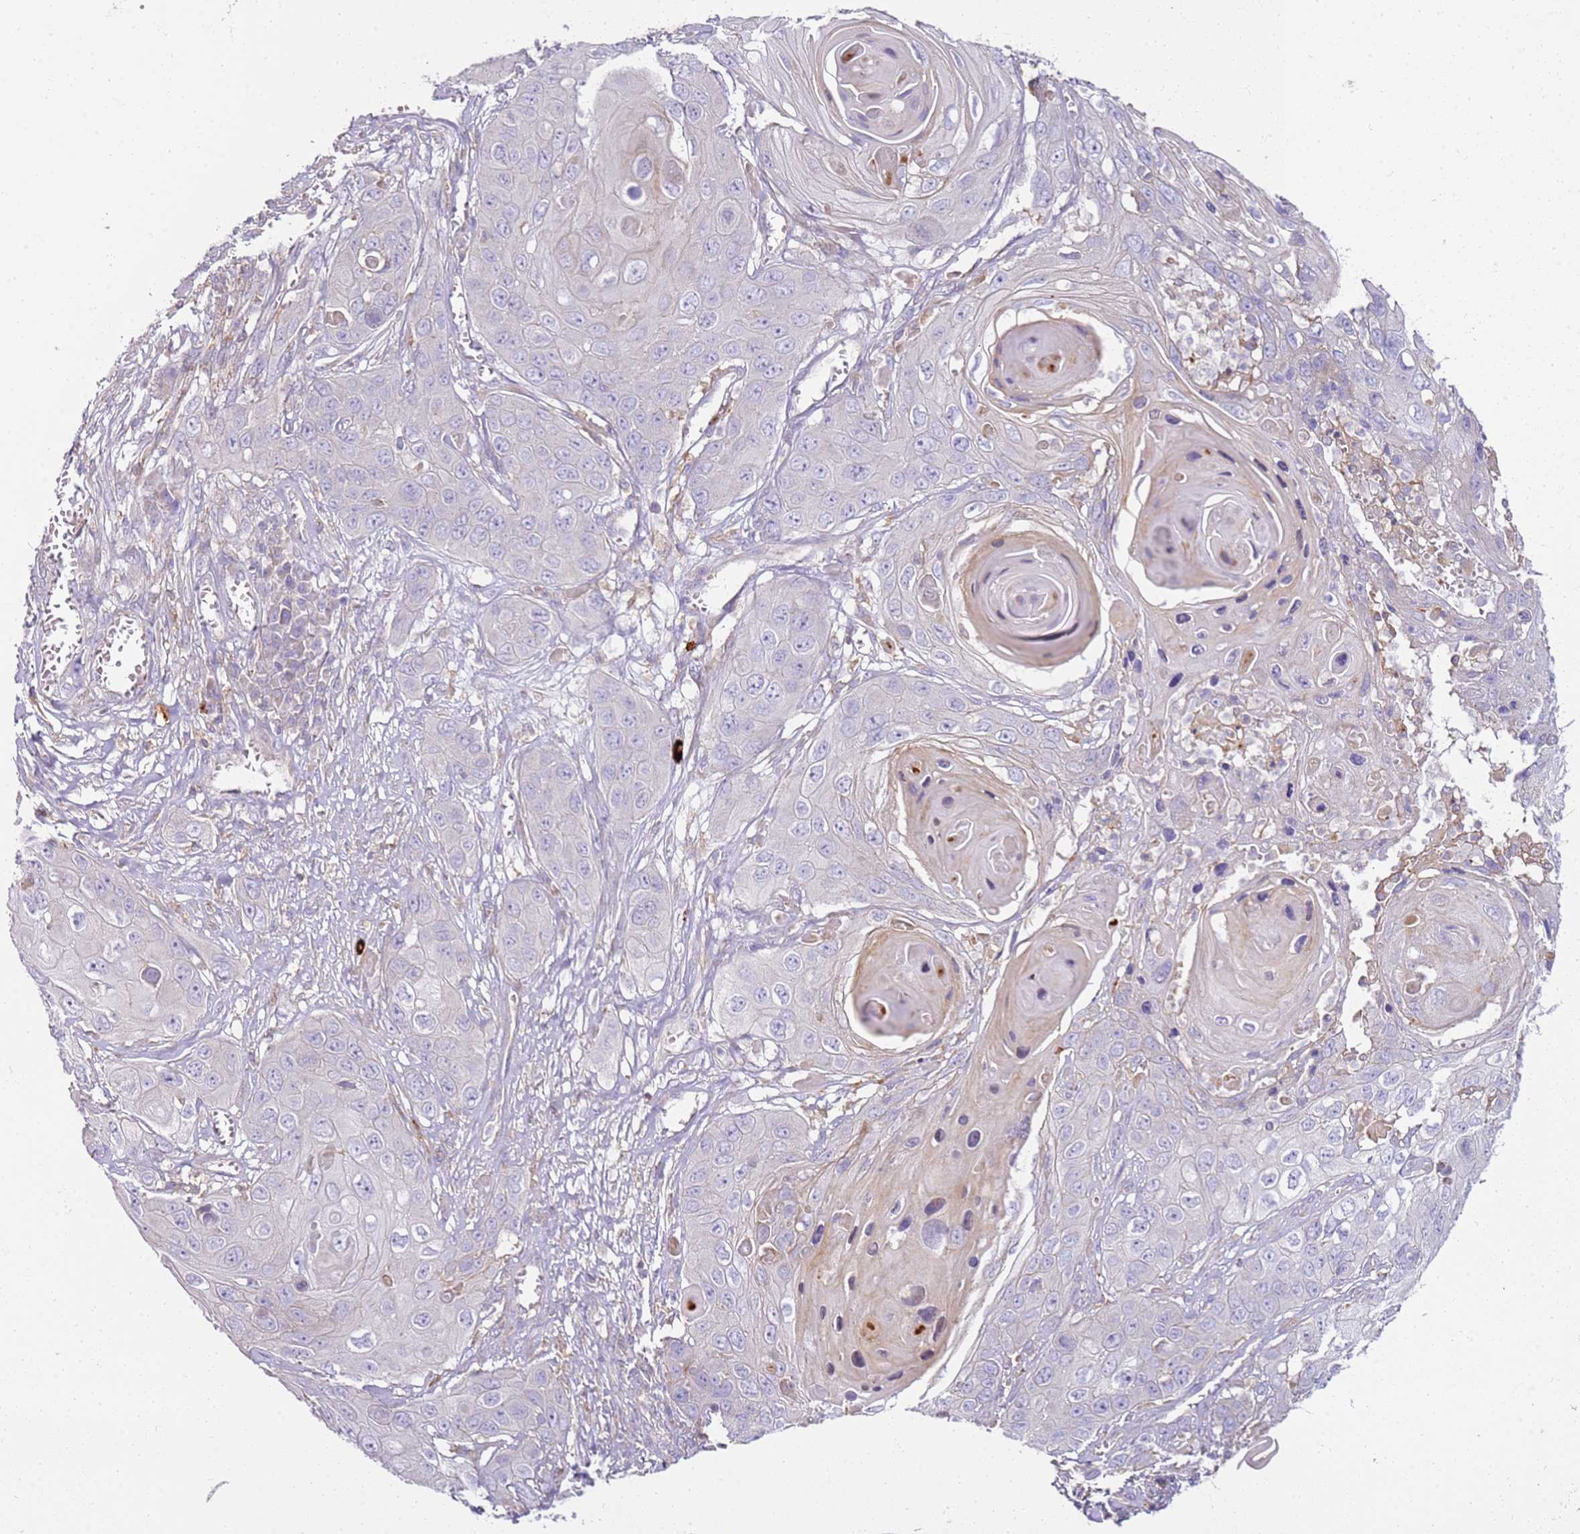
{"staining": {"intensity": "negative", "quantity": "none", "location": "none"}, "tissue": "skin cancer", "cell_type": "Tumor cells", "image_type": "cancer", "snomed": [{"axis": "morphology", "description": "Squamous cell carcinoma, NOS"}, {"axis": "topography", "description": "Skin"}], "caption": "Tumor cells are negative for brown protein staining in skin squamous cell carcinoma.", "gene": "FPR1", "patient": {"sex": "male", "age": 55}}